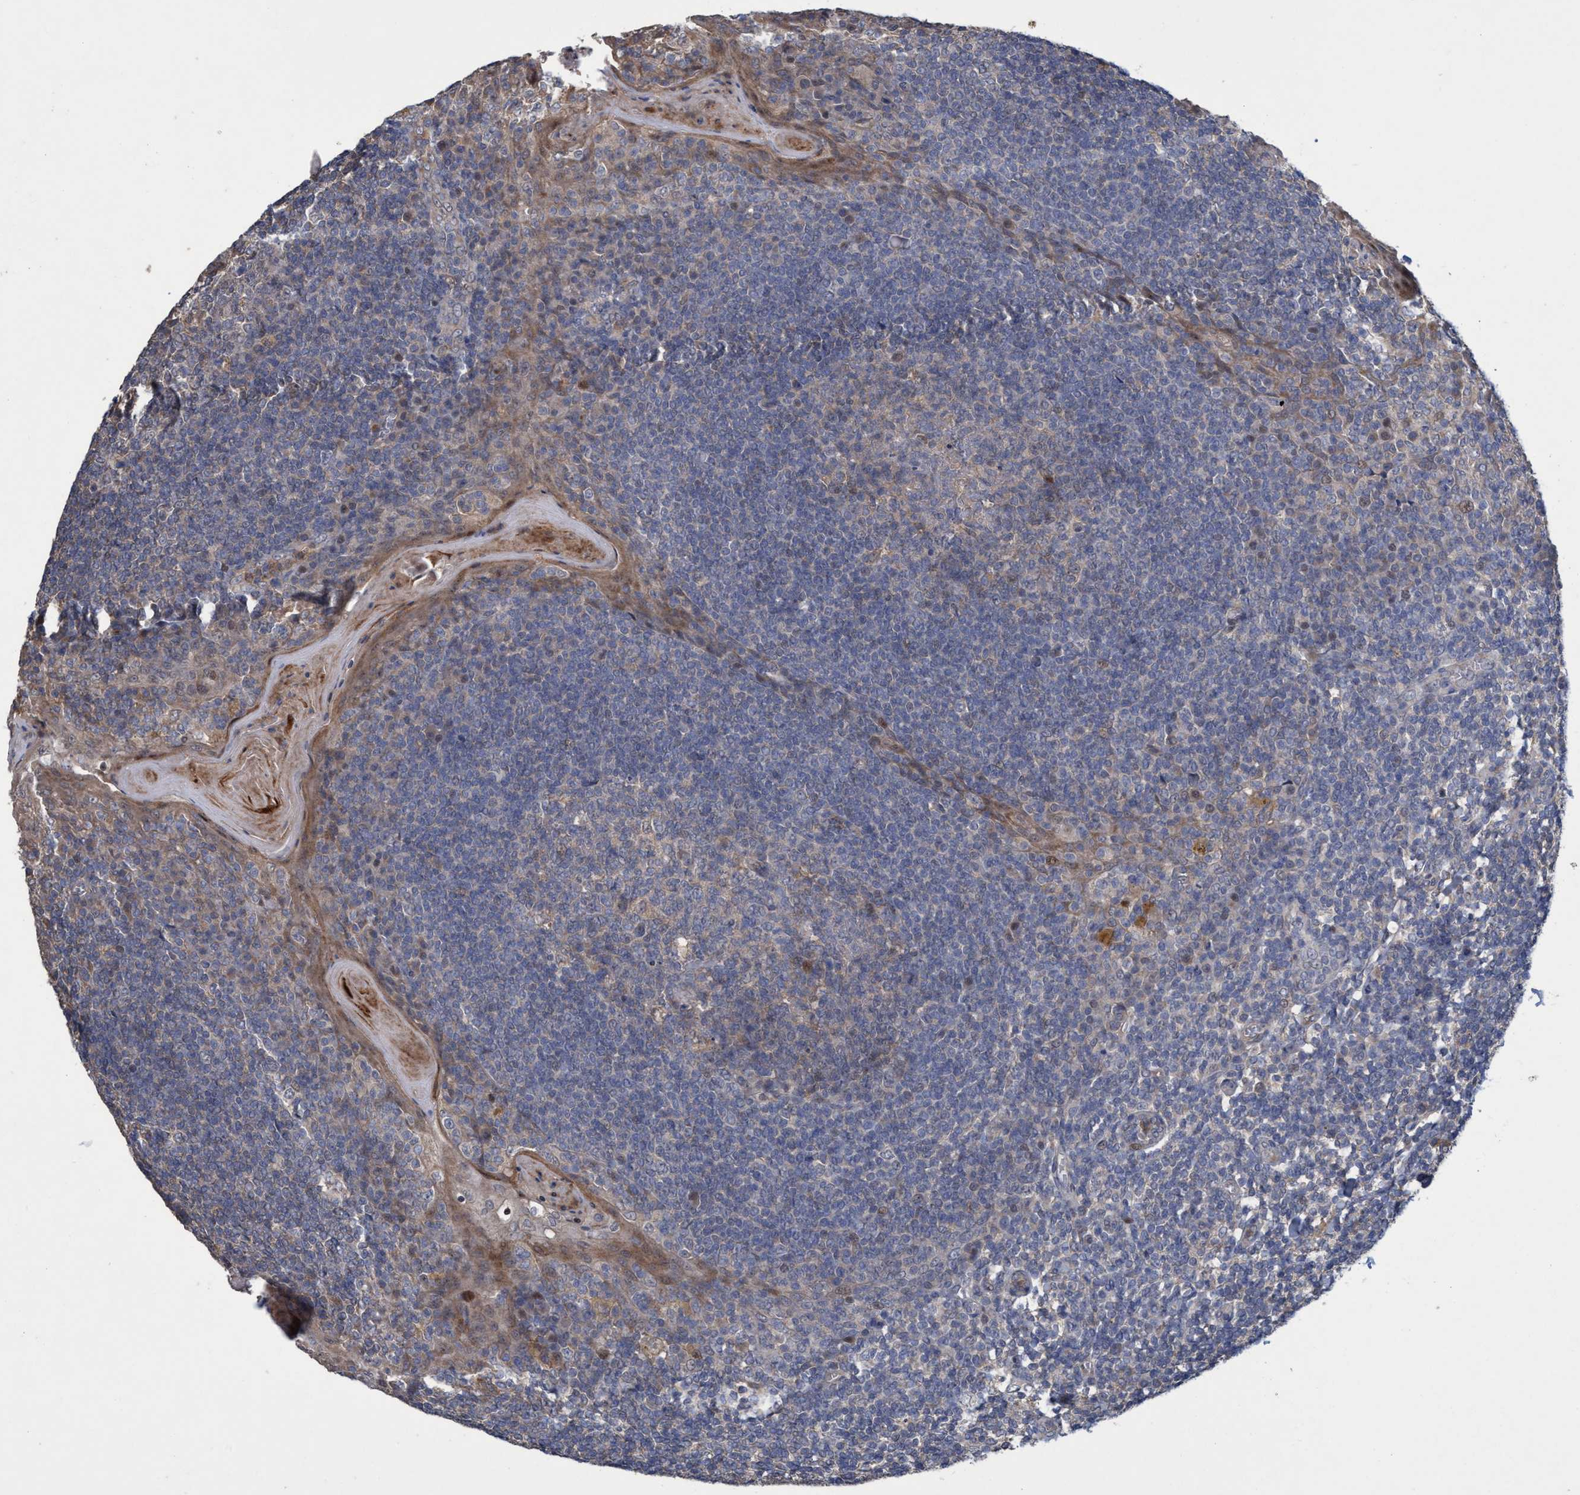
{"staining": {"intensity": "negative", "quantity": "none", "location": "none"}, "tissue": "tonsil", "cell_type": "Germinal center cells", "image_type": "normal", "snomed": [{"axis": "morphology", "description": "Normal tissue, NOS"}, {"axis": "topography", "description": "Tonsil"}], "caption": "An image of human tonsil is negative for staining in germinal center cells.", "gene": "ZNF677", "patient": {"sex": "male", "age": 31}}